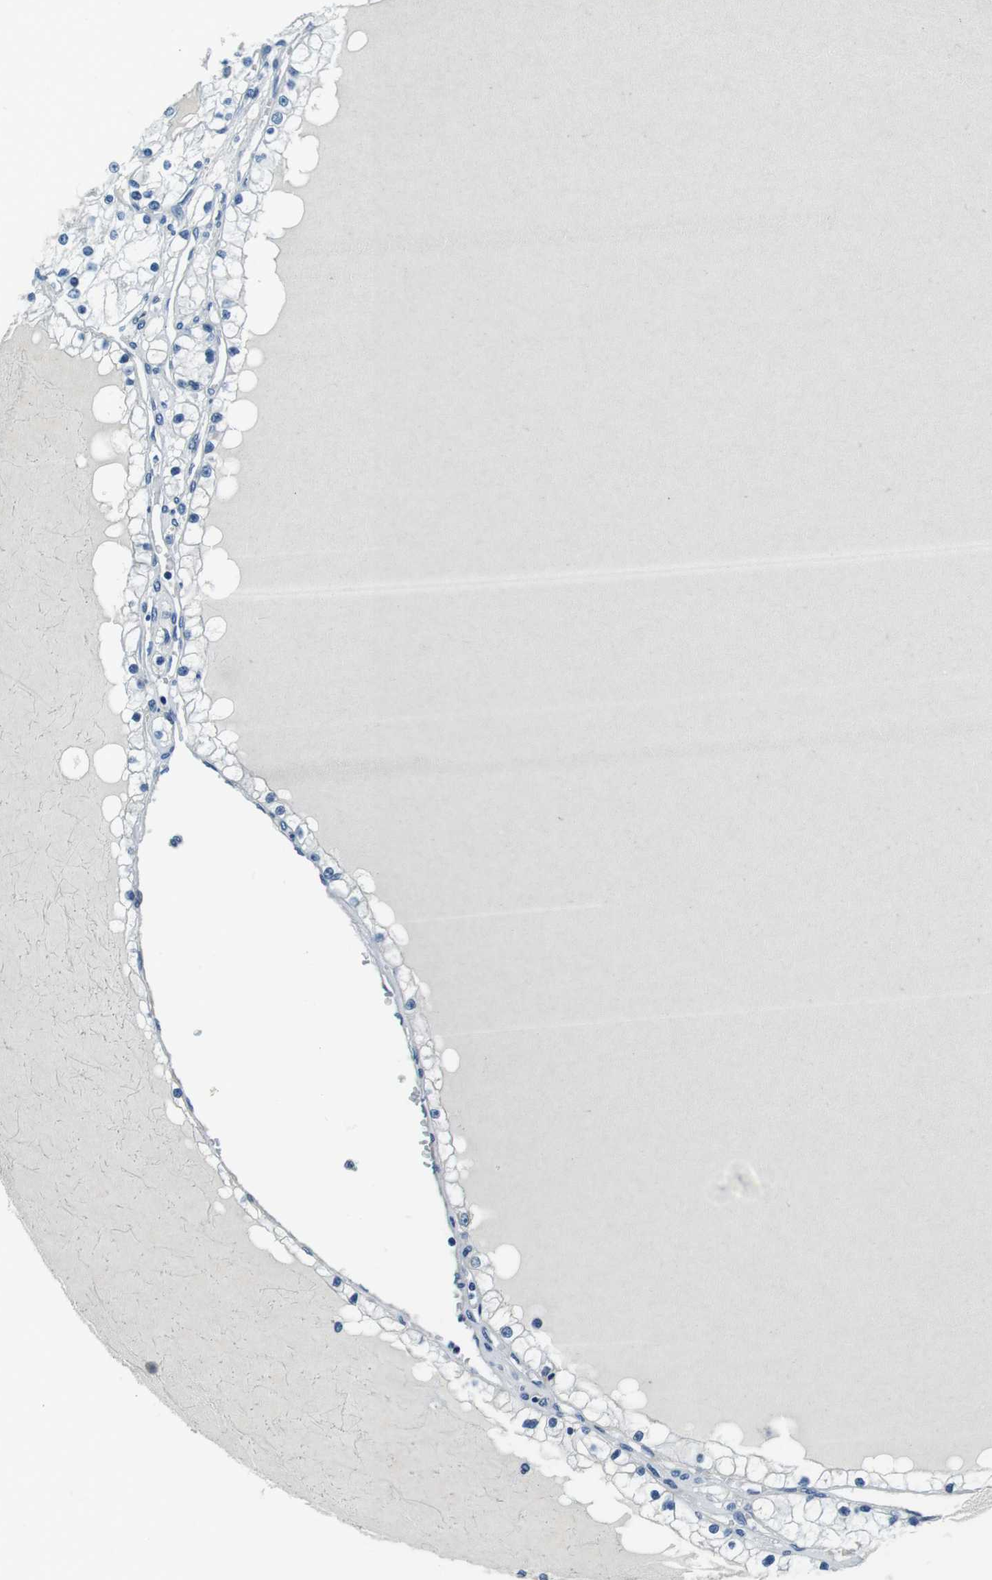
{"staining": {"intensity": "negative", "quantity": "none", "location": "none"}, "tissue": "renal cancer", "cell_type": "Tumor cells", "image_type": "cancer", "snomed": [{"axis": "morphology", "description": "Adenocarcinoma, NOS"}, {"axis": "topography", "description": "Kidney"}], "caption": "Tumor cells show no significant expression in adenocarcinoma (renal).", "gene": "KCNJ5", "patient": {"sex": "male", "age": 68}}